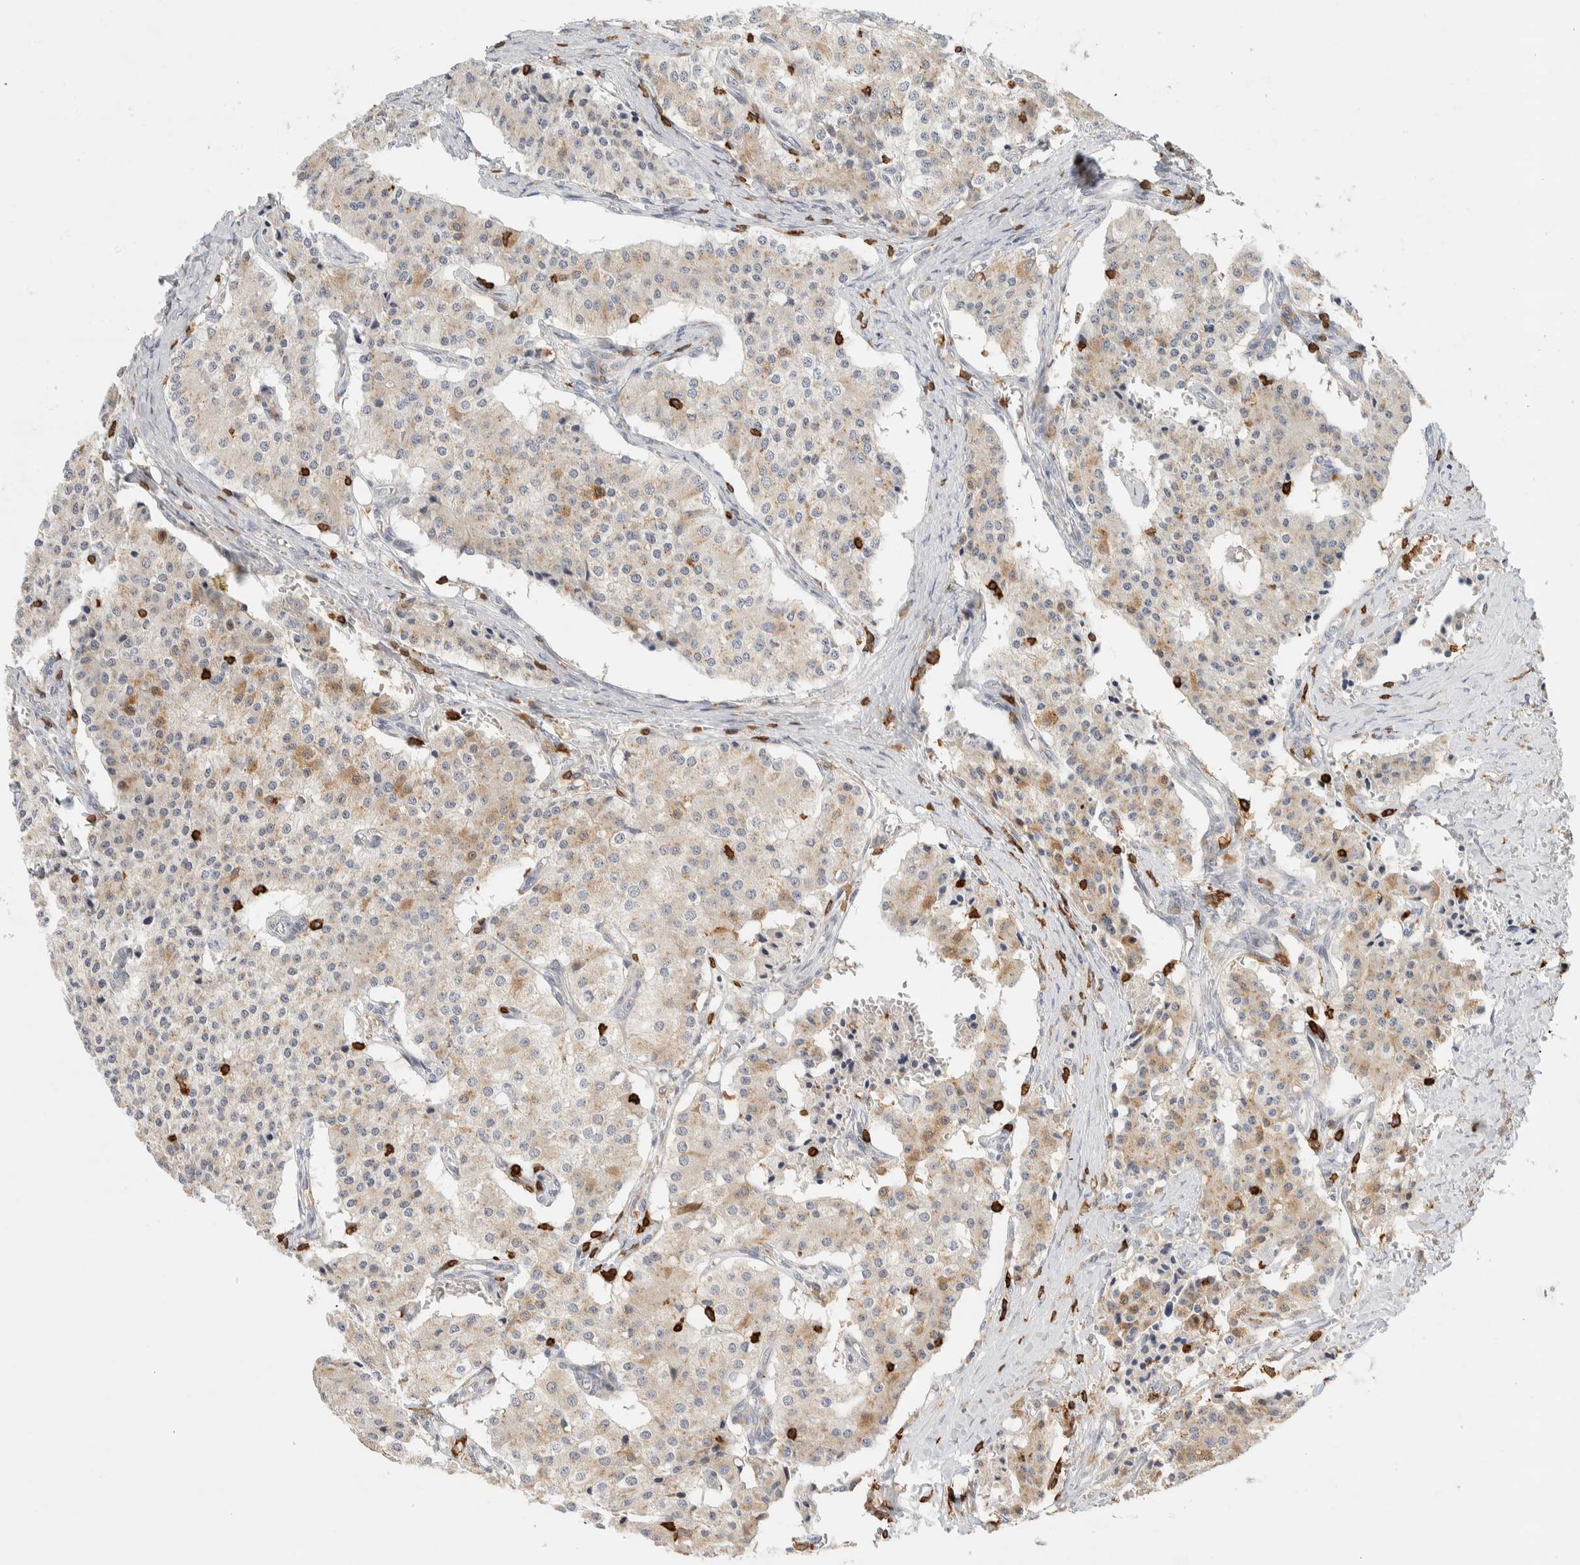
{"staining": {"intensity": "moderate", "quantity": "<25%", "location": "cytoplasmic/membranous"}, "tissue": "carcinoid", "cell_type": "Tumor cells", "image_type": "cancer", "snomed": [{"axis": "morphology", "description": "Carcinoid, malignant, NOS"}, {"axis": "topography", "description": "Colon"}], "caption": "Carcinoid (malignant) stained with IHC displays moderate cytoplasmic/membranous positivity in about <25% of tumor cells.", "gene": "RUNDC1", "patient": {"sex": "female", "age": 52}}